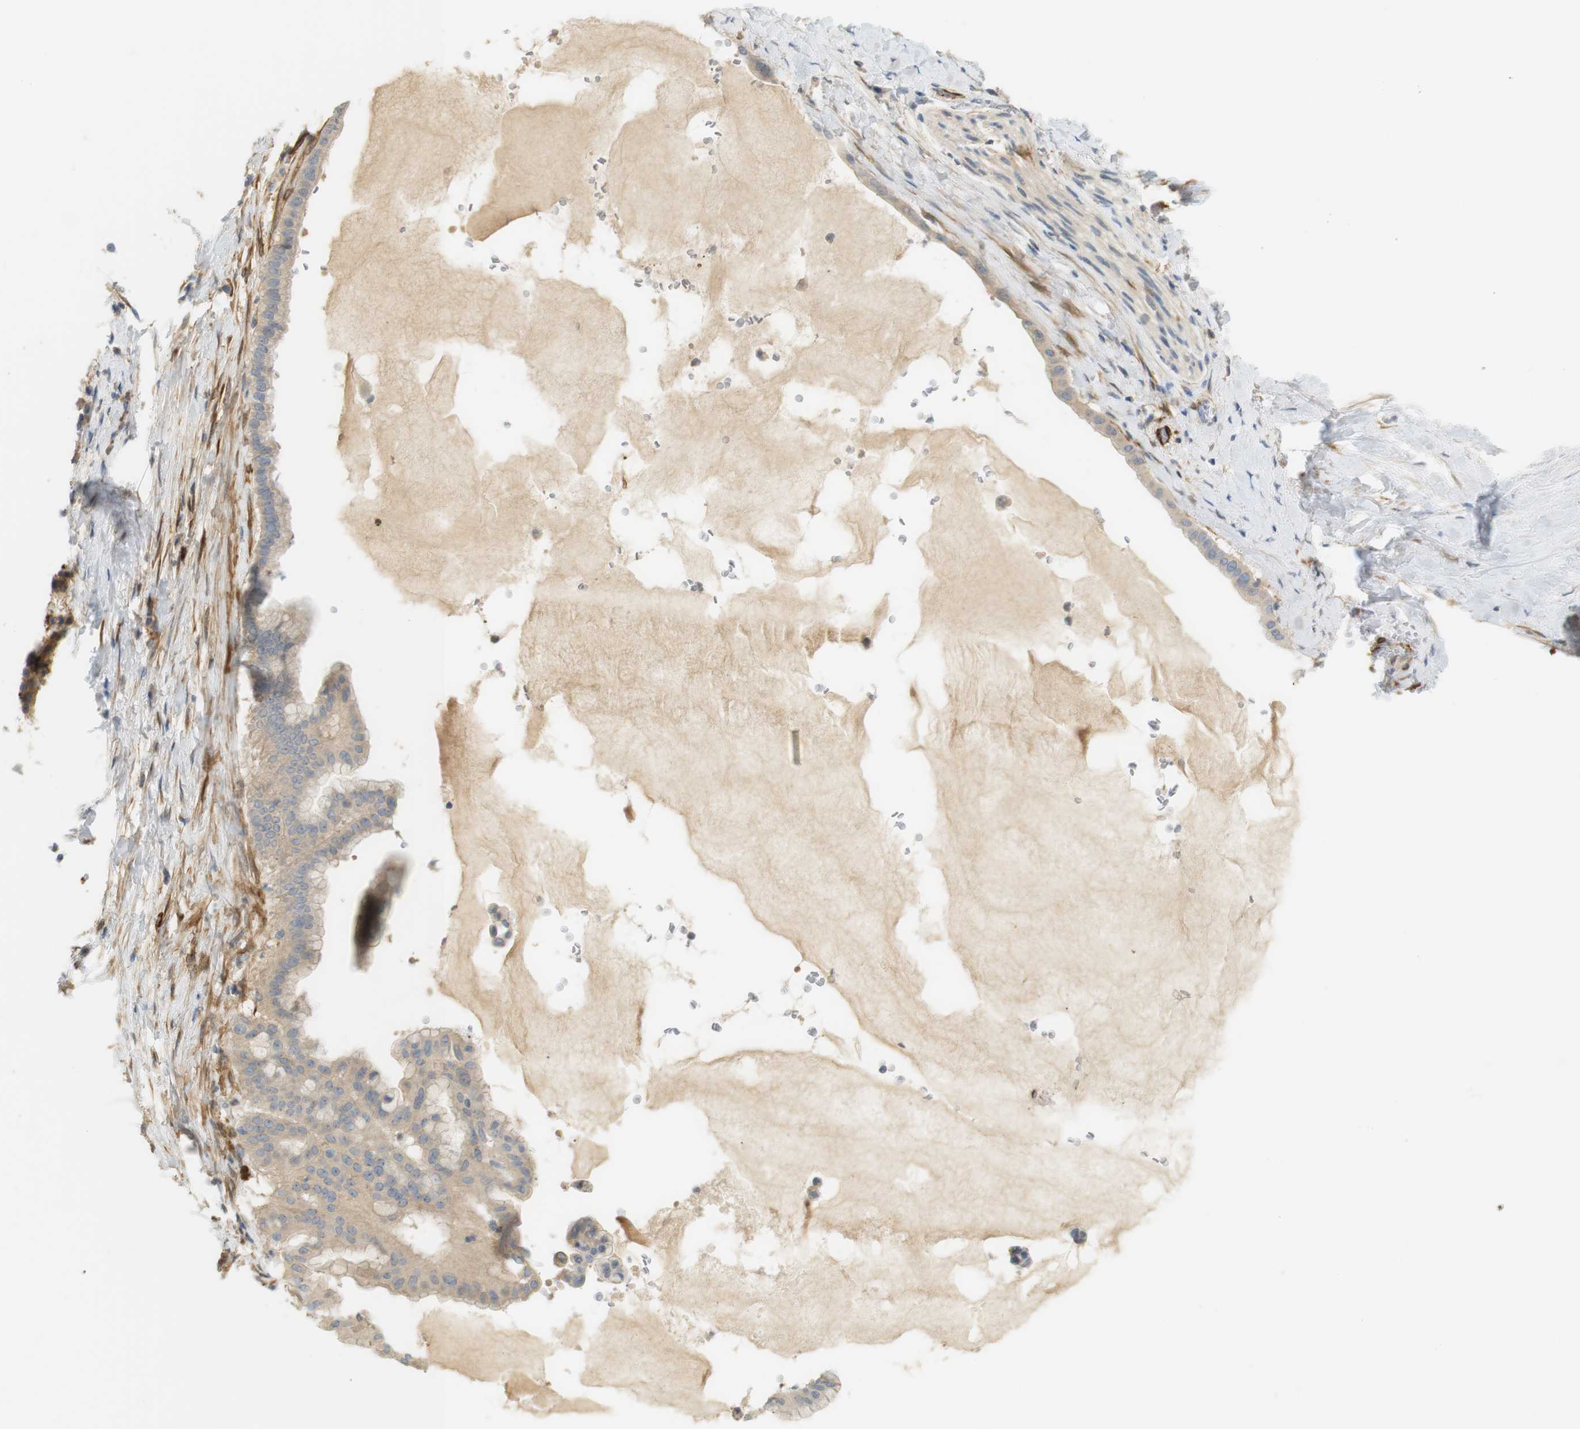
{"staining": {"intensity": "weak", "quantity": "25%-75%", "location": "cytoplasmic/membranous"}, "tissue": "pancreatic cancer", "cell_type": "Tumor cells", "image_type": "cancer", "snomed": [{"axis": "morphology", "description": "Adenocarcinoma, NOS"}, {"axis": "topography", "description": "Pancreas"}], "caption": "DAB immunohistochemical staining of pancreatic cancer (adenocarcinoma) exhibits weak cytoplasmic/membranous protein staining in approximately 25%-75% of tumor cells. Ihc stains the protein of interest in brown and the nuclei are stained blue.", "gene": "PDE3A", "patient": {"sex": "male", "age": 55}}